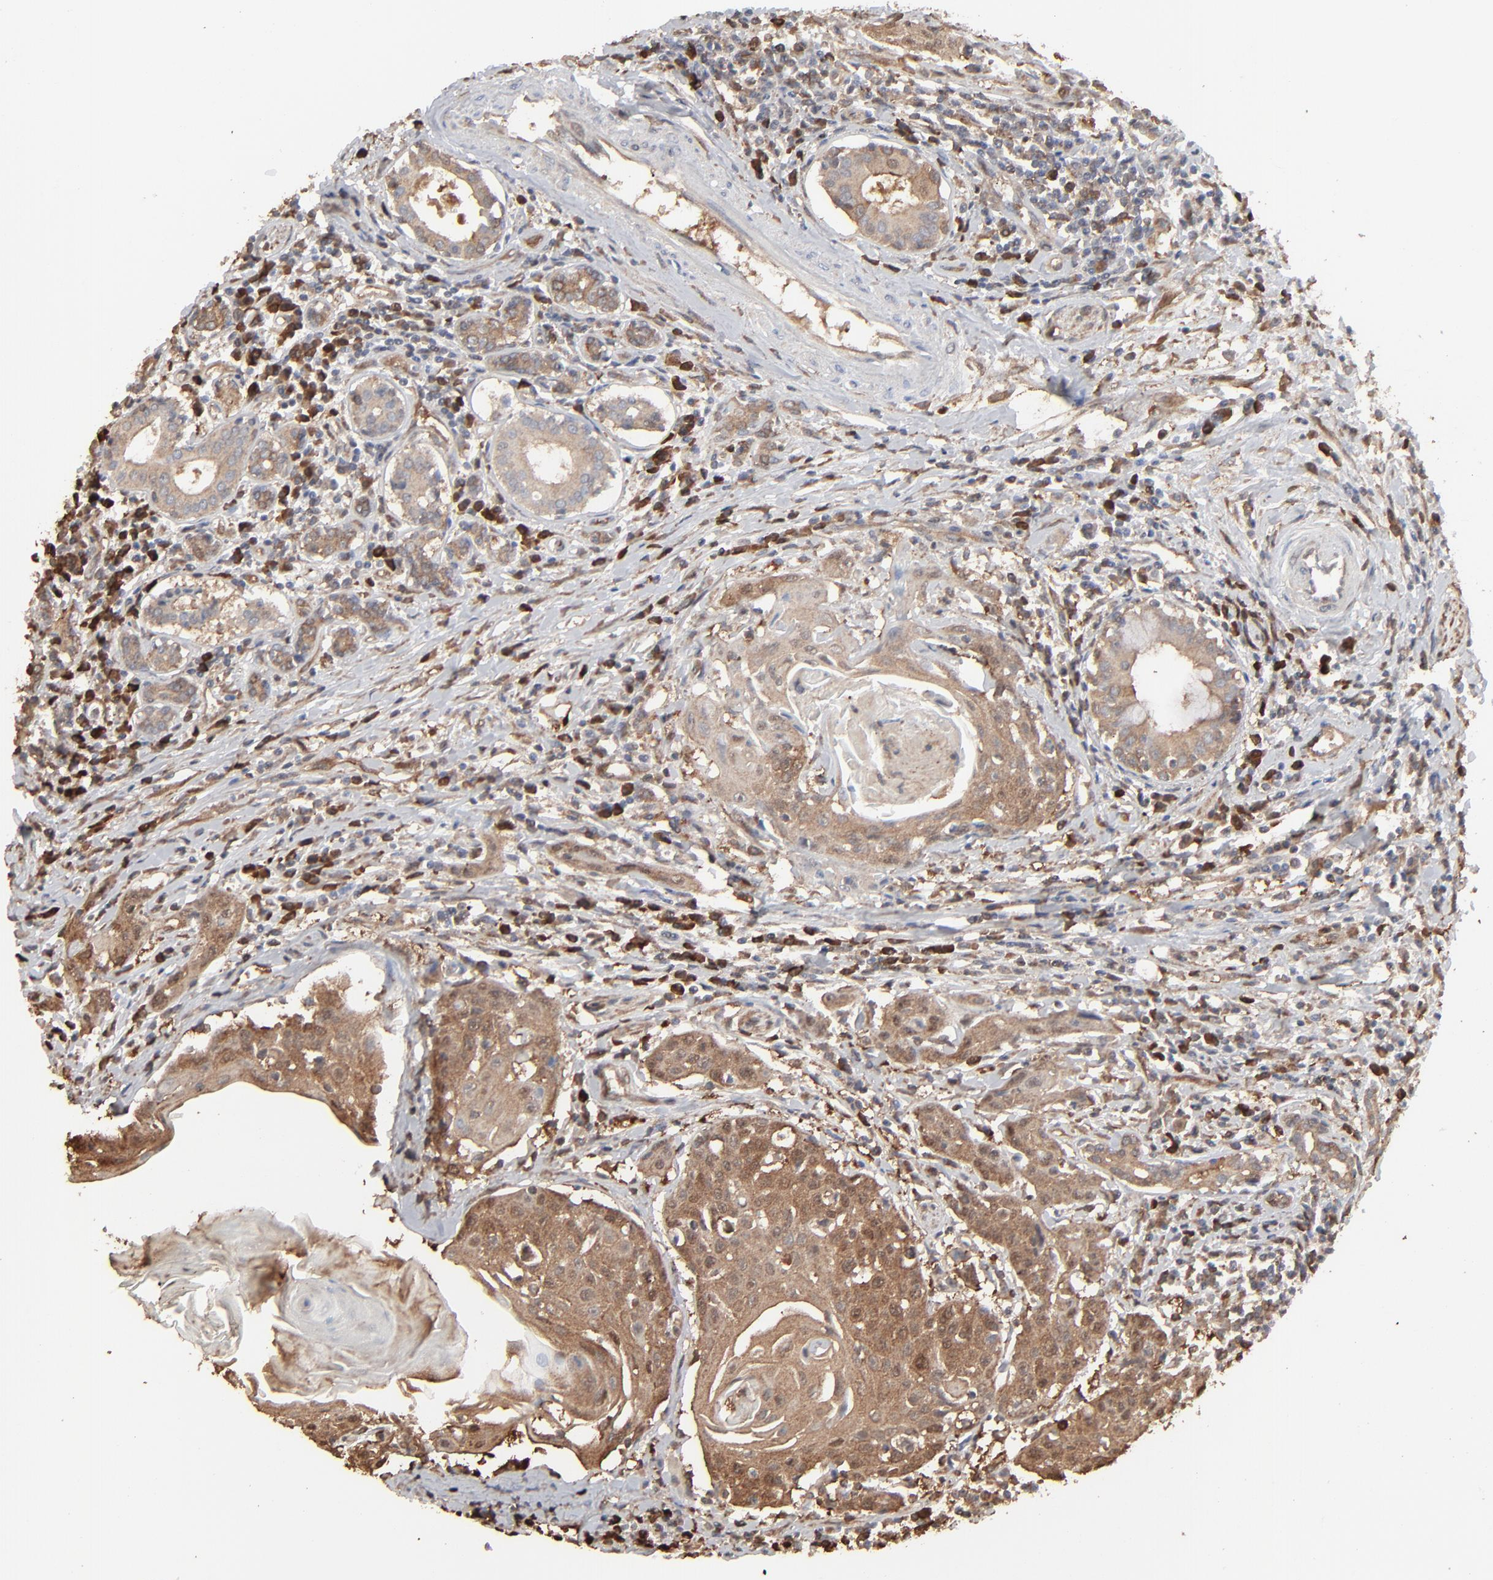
{"staining": {"intensity": "strong", "quantity": ">75%", "location": "cytoplasmic/membranous"}, "tissue": "head and neck cancer", "cell_type": "Tumor cells", "image_type": "cancer", "snomed": [{"axis": "morphology", "description": "Squamous cell carcinoma, NOS"}, {"axis": "morphology", "description": "Squamous cell carcinoma, metastatic, NOS"}, {"axis": "topography", "description": "Lymph node"}, {"axis": "topography", "description": "Salivary gland"}, {"axis": "topography", "description": "Head-Neck"}], "caption": "Protein staining of head and neck metastatic squamous cell carcinoma tissue demonstrates strong cytoplasmic/membranous staining in approximately >75% of tumor cells.", "gene": "NME1-NME2", "patient": {"sex": "female", "age": 74}}